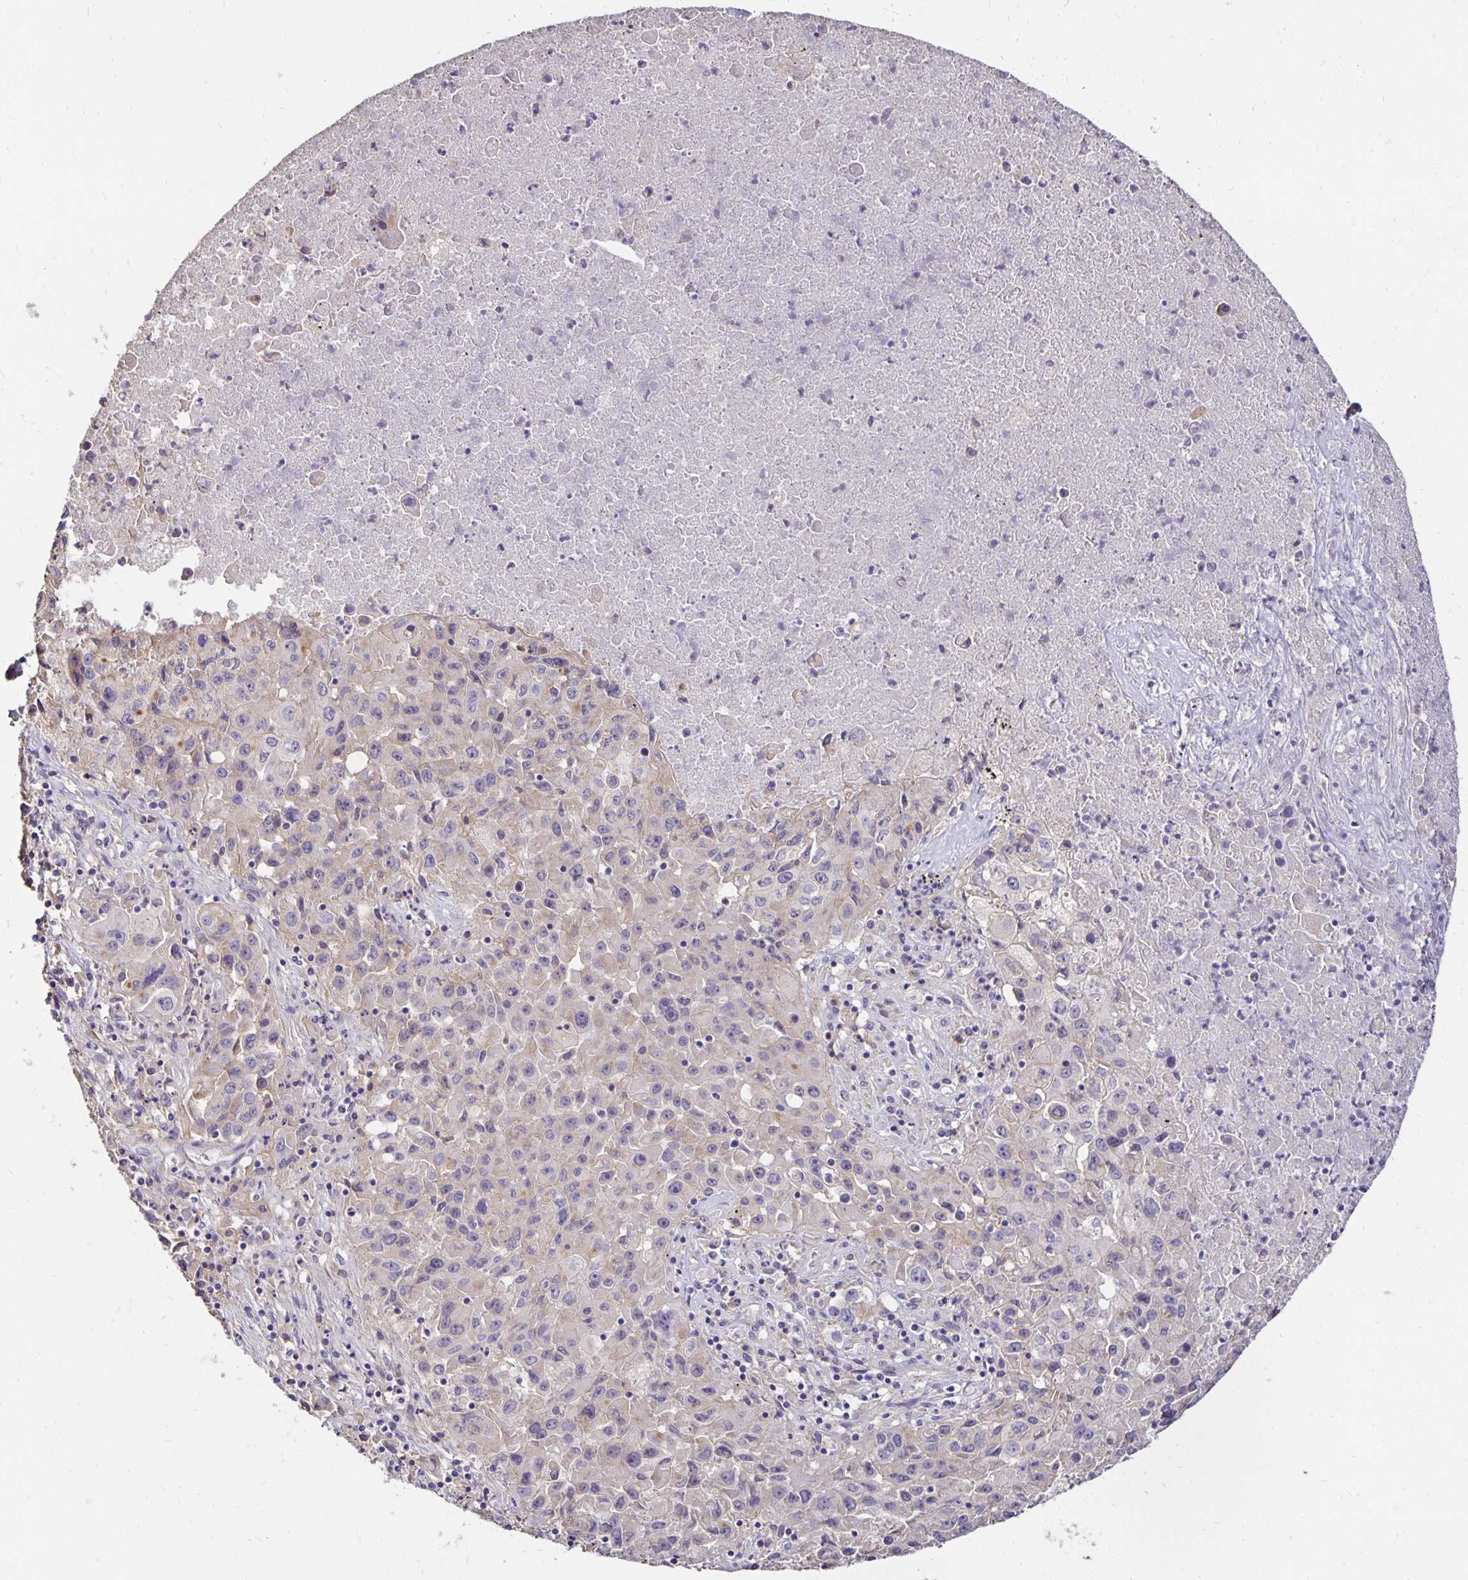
{"staining": {"intensity": "weak", "quantity": "<25%", "location": "cytoplasmic/membranous"}, "tissue": "lung cancer", "cell_type": "Tumor cells", "image_type": "cancer", "snomed": [{"axis": "morphology", "description": "Squamous cell carcinoma, NOS"}, {"axis": "topography", "description": "Lung"}], "caption": "High magnification brightfield microscopy of lung cancer stained with DAB (brown) and counterstained with hematoxylin (blue): tumor cells show no significant positivity. (Stains: DAB (3,3'-diaminobenzidine) immunohistochemistry (IHC) with hematoxylin counter stain, Microscopy: brightfield microscopy at high magnification).", "gene": "PNPLA3", "patient": {"sex": "male", "age": 63}}